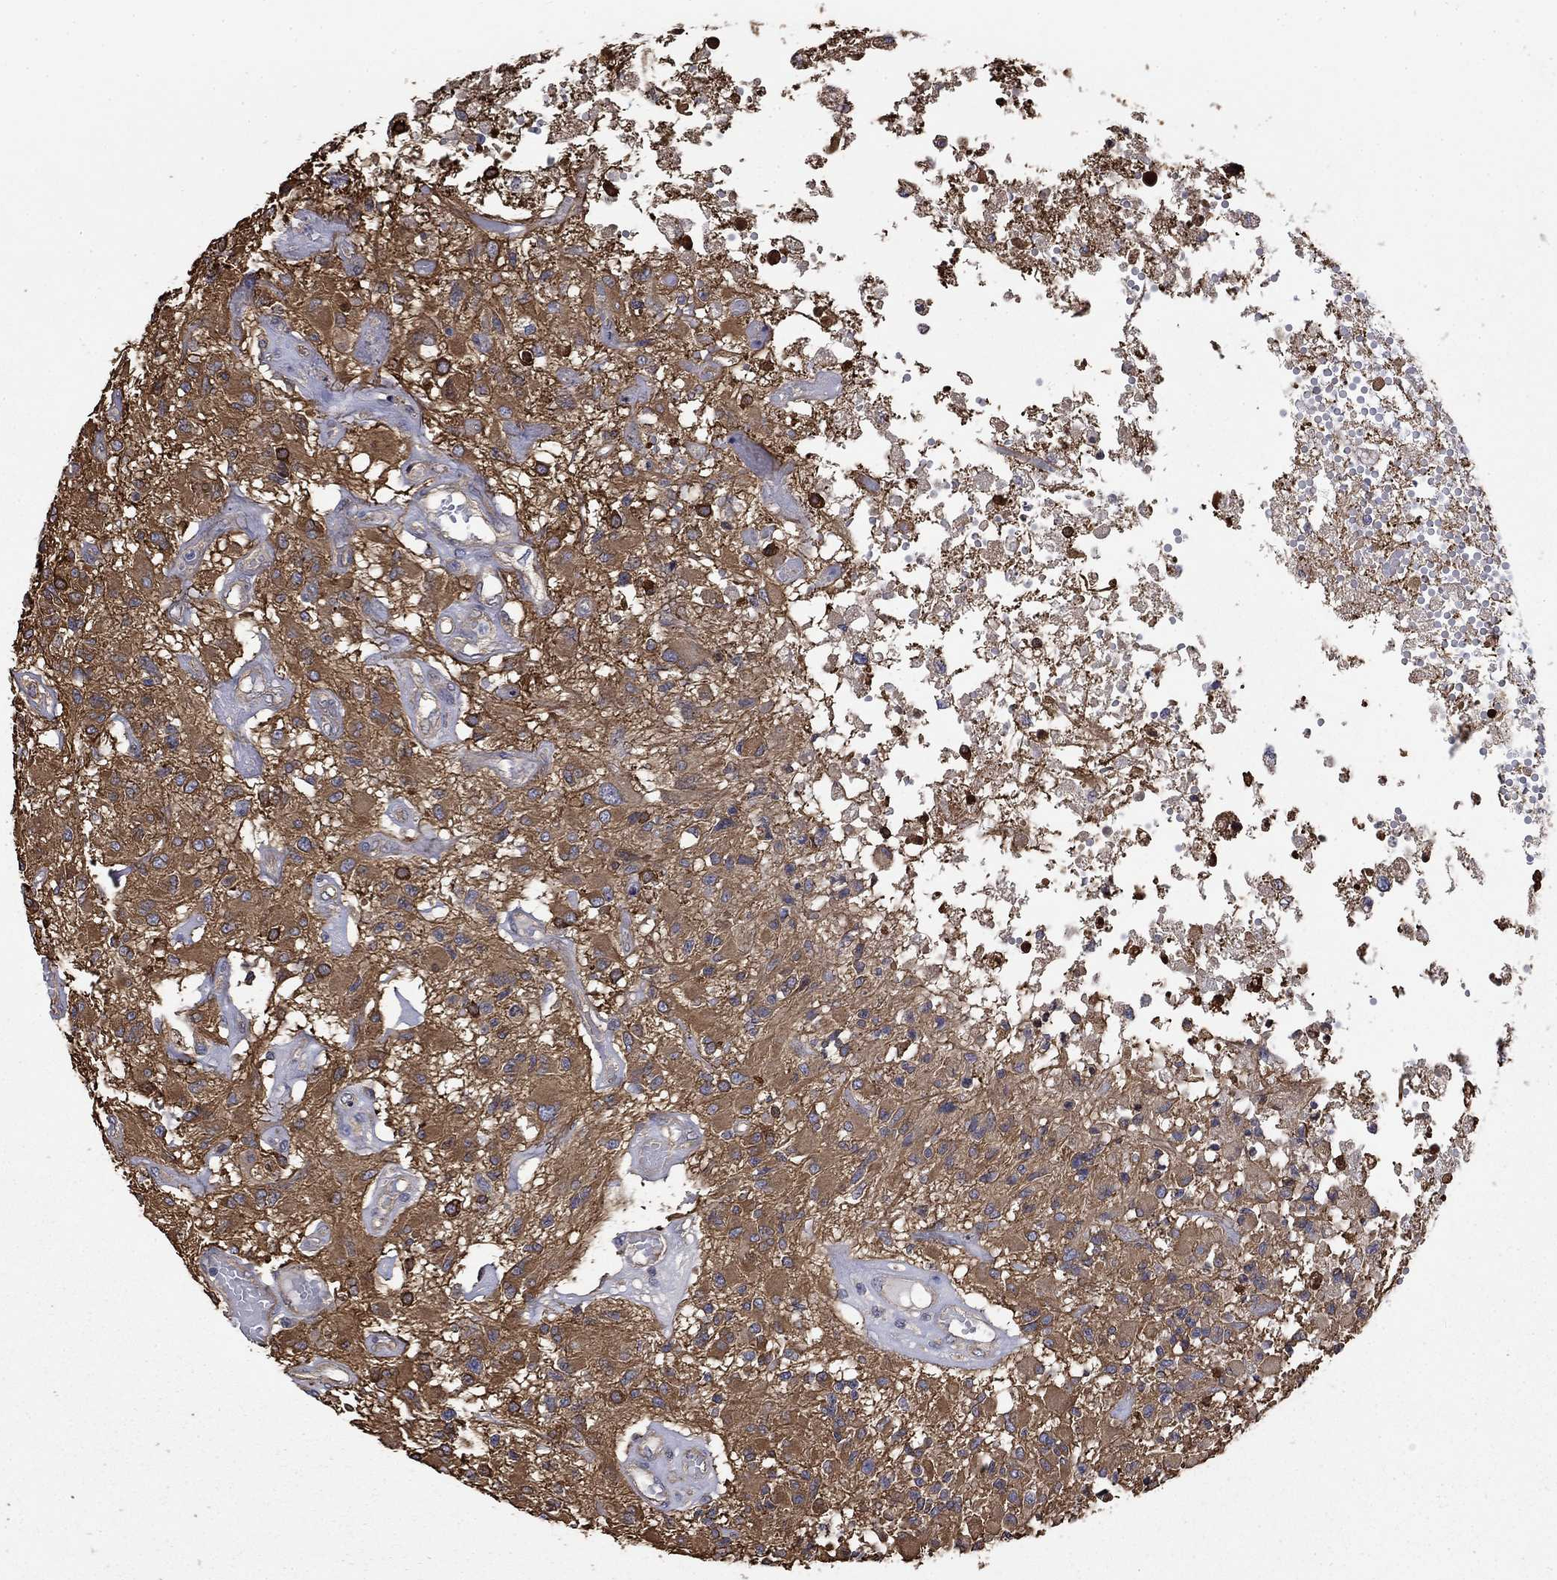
{"staining": {"intensity": "strong", "quantity": "<25%", "location": "cytoplasmic/membranous"}, "tissue": "glioma", "cell_type": "Tumor cells", "image_type": "cancer", "snomed": [{"axis": "morphology", "description": "Glioma, malignant, High grade"}, {"axis": "topography", "description": "Brain"}], "caption": "The photomicrograph shows immunohistochemical staining of malignant high-grade glioma. There is strong cytoplasmic/membranous staining is seen in approximately <25% of tumor cells.", "gene": "DPYSL2", "patient": {"sex": "female", "age": 63}}